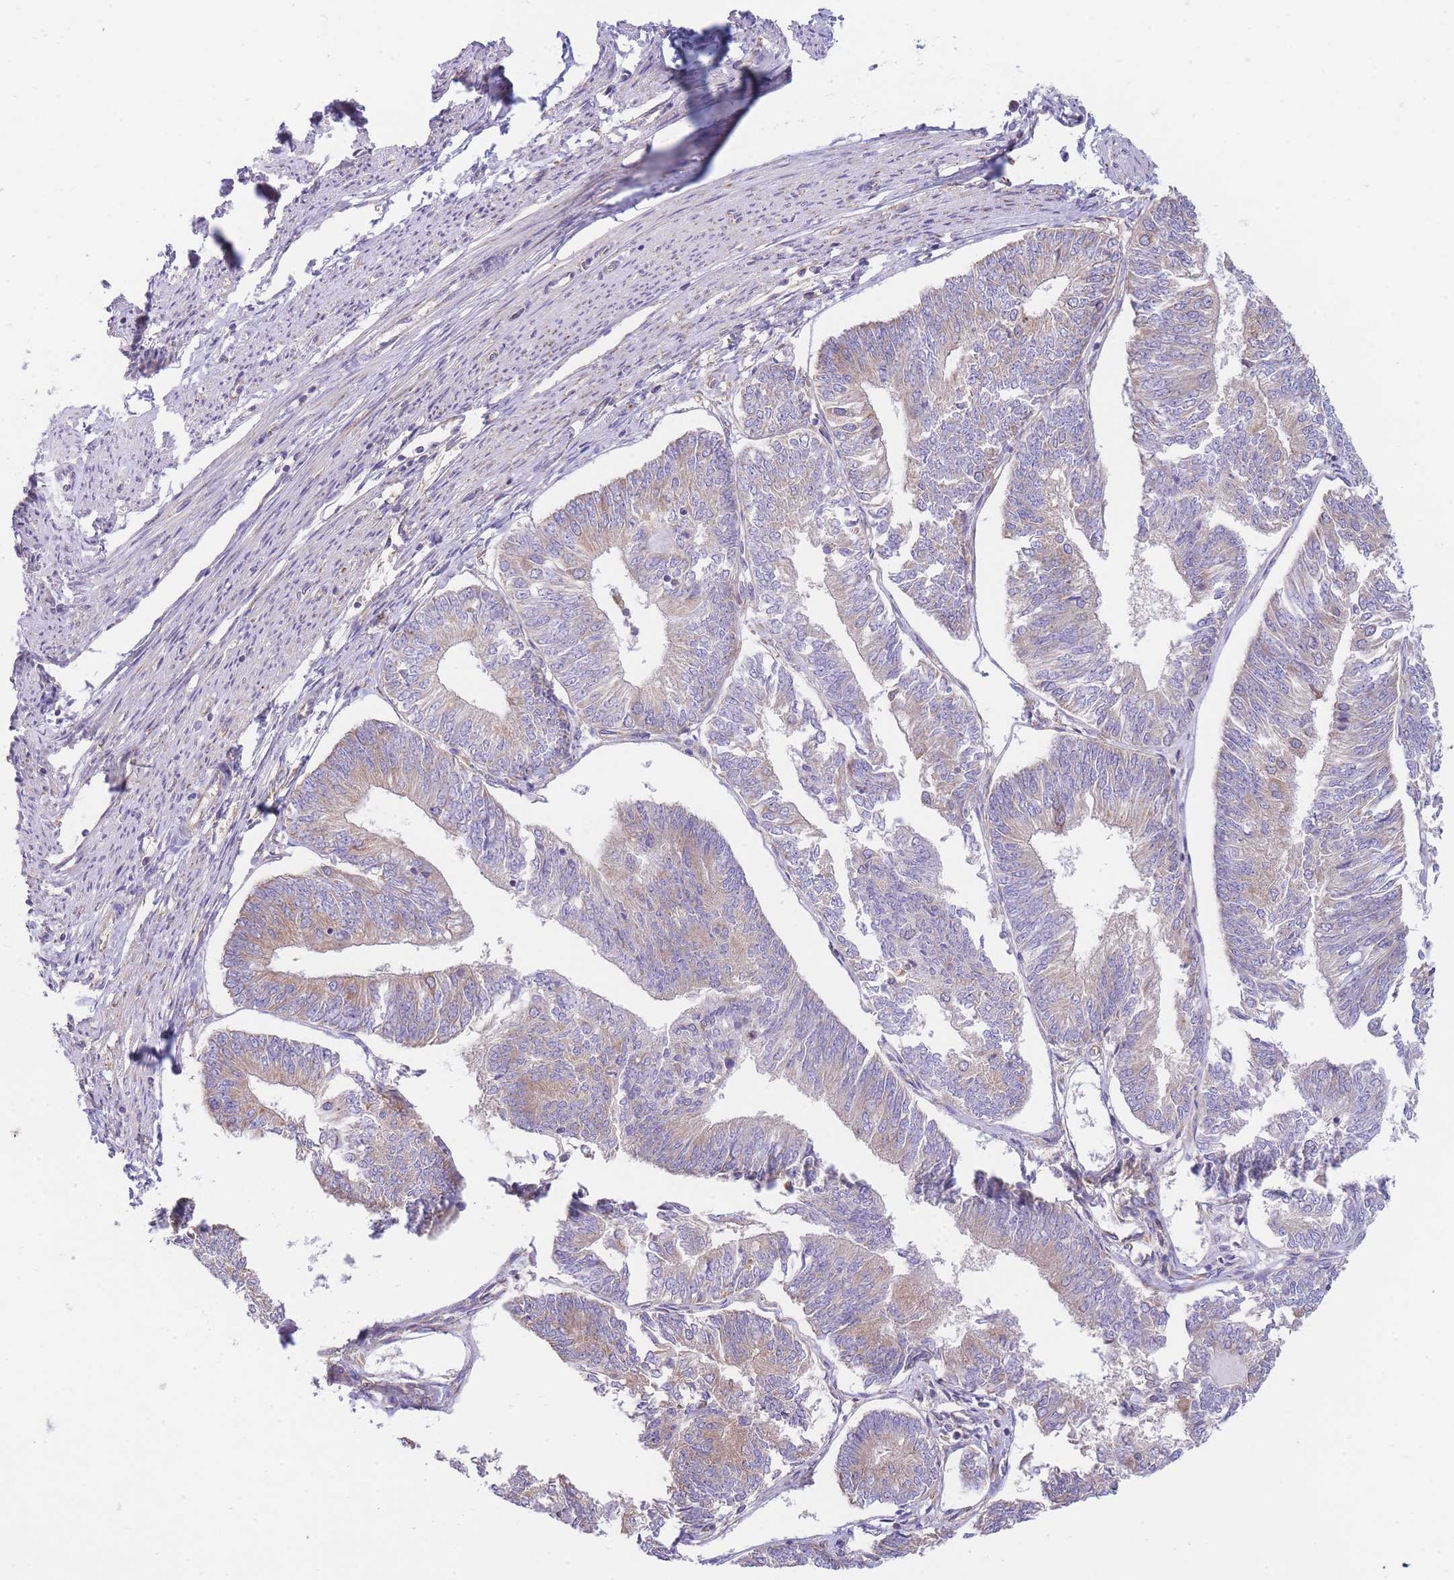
{"staining": {"intensity": "weak", "quantity": "<25%", "location": "cytoplasmic/membranous"}, "tissue": "endometrial cancer", "cell_type": "Tumor cells", "image_type": "cancer", "snomed": [{"axis": "morphology", "description": "Adenocarcinoma, NOS"}, {"axis": "topography", "description": "Endometrium"}], "caption": "Endometrial cancer (adenocarcinoma) stained for a protein using immunohistochemistry (IHC) shows no staining tumor cells.", "gene": "SH2B2", "patient": {"sex": "female", "age": 58}}